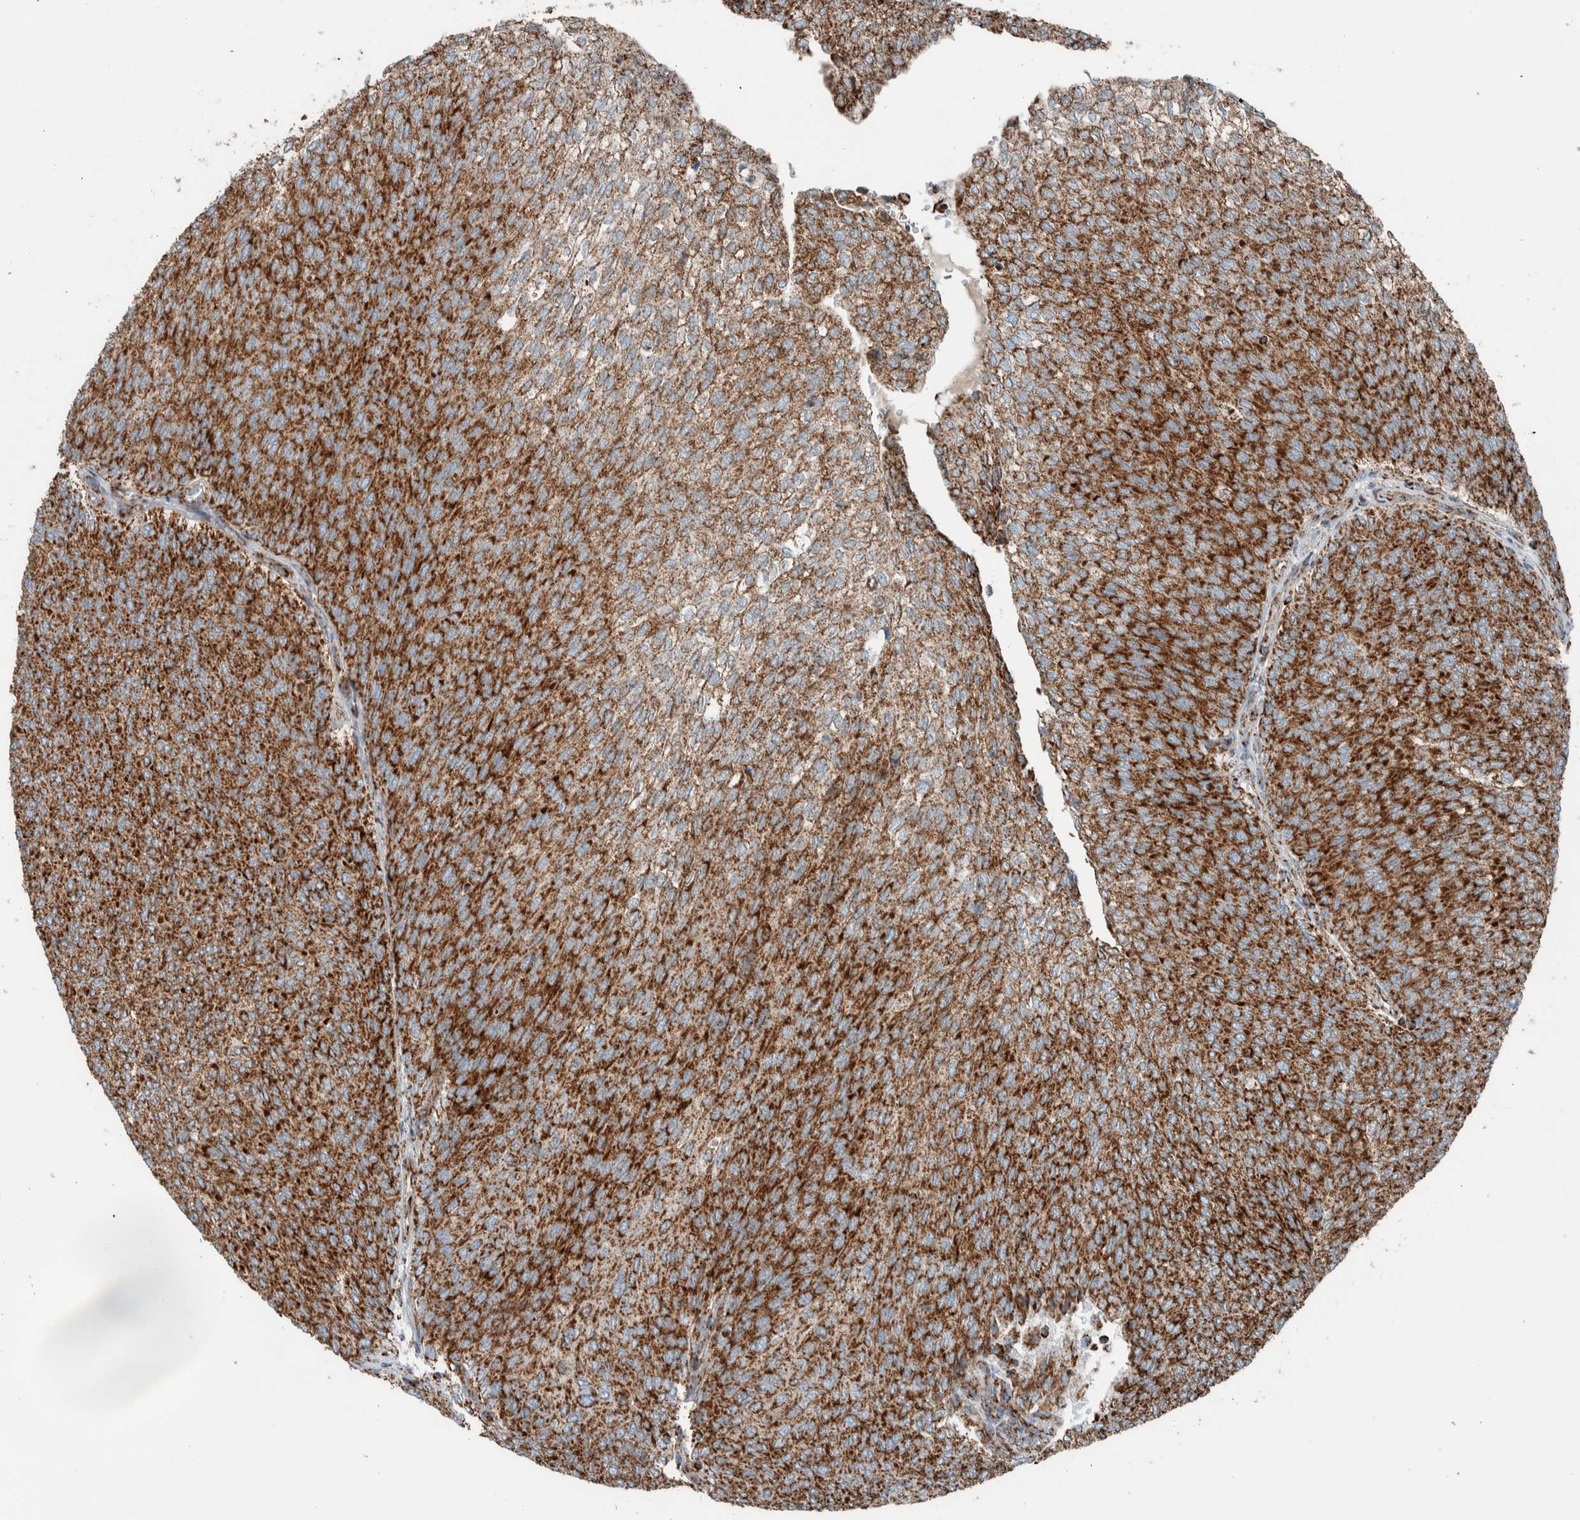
{"staining": {"intensity": "strong", "quantity": ">75%", "location": "cytoplasmic/membranous"}, "tissue": "urothelial cancer", "cell_type": "Tumor cells", "image_type": "cancer", "snomed": [{"axis": "morphology", "description": "Urothelial carcinoma, Low grade"}, {"axis": "topography", "description": "Urinary bladder"}], "caption": "The histopathology image shows a brown stain indicating the presence of a protein in the cytoplasmic/membranous of tumor cells in urothelial cancer.", "gene": "CNTROB", "patient": {"sex": "female", "age": 79}}